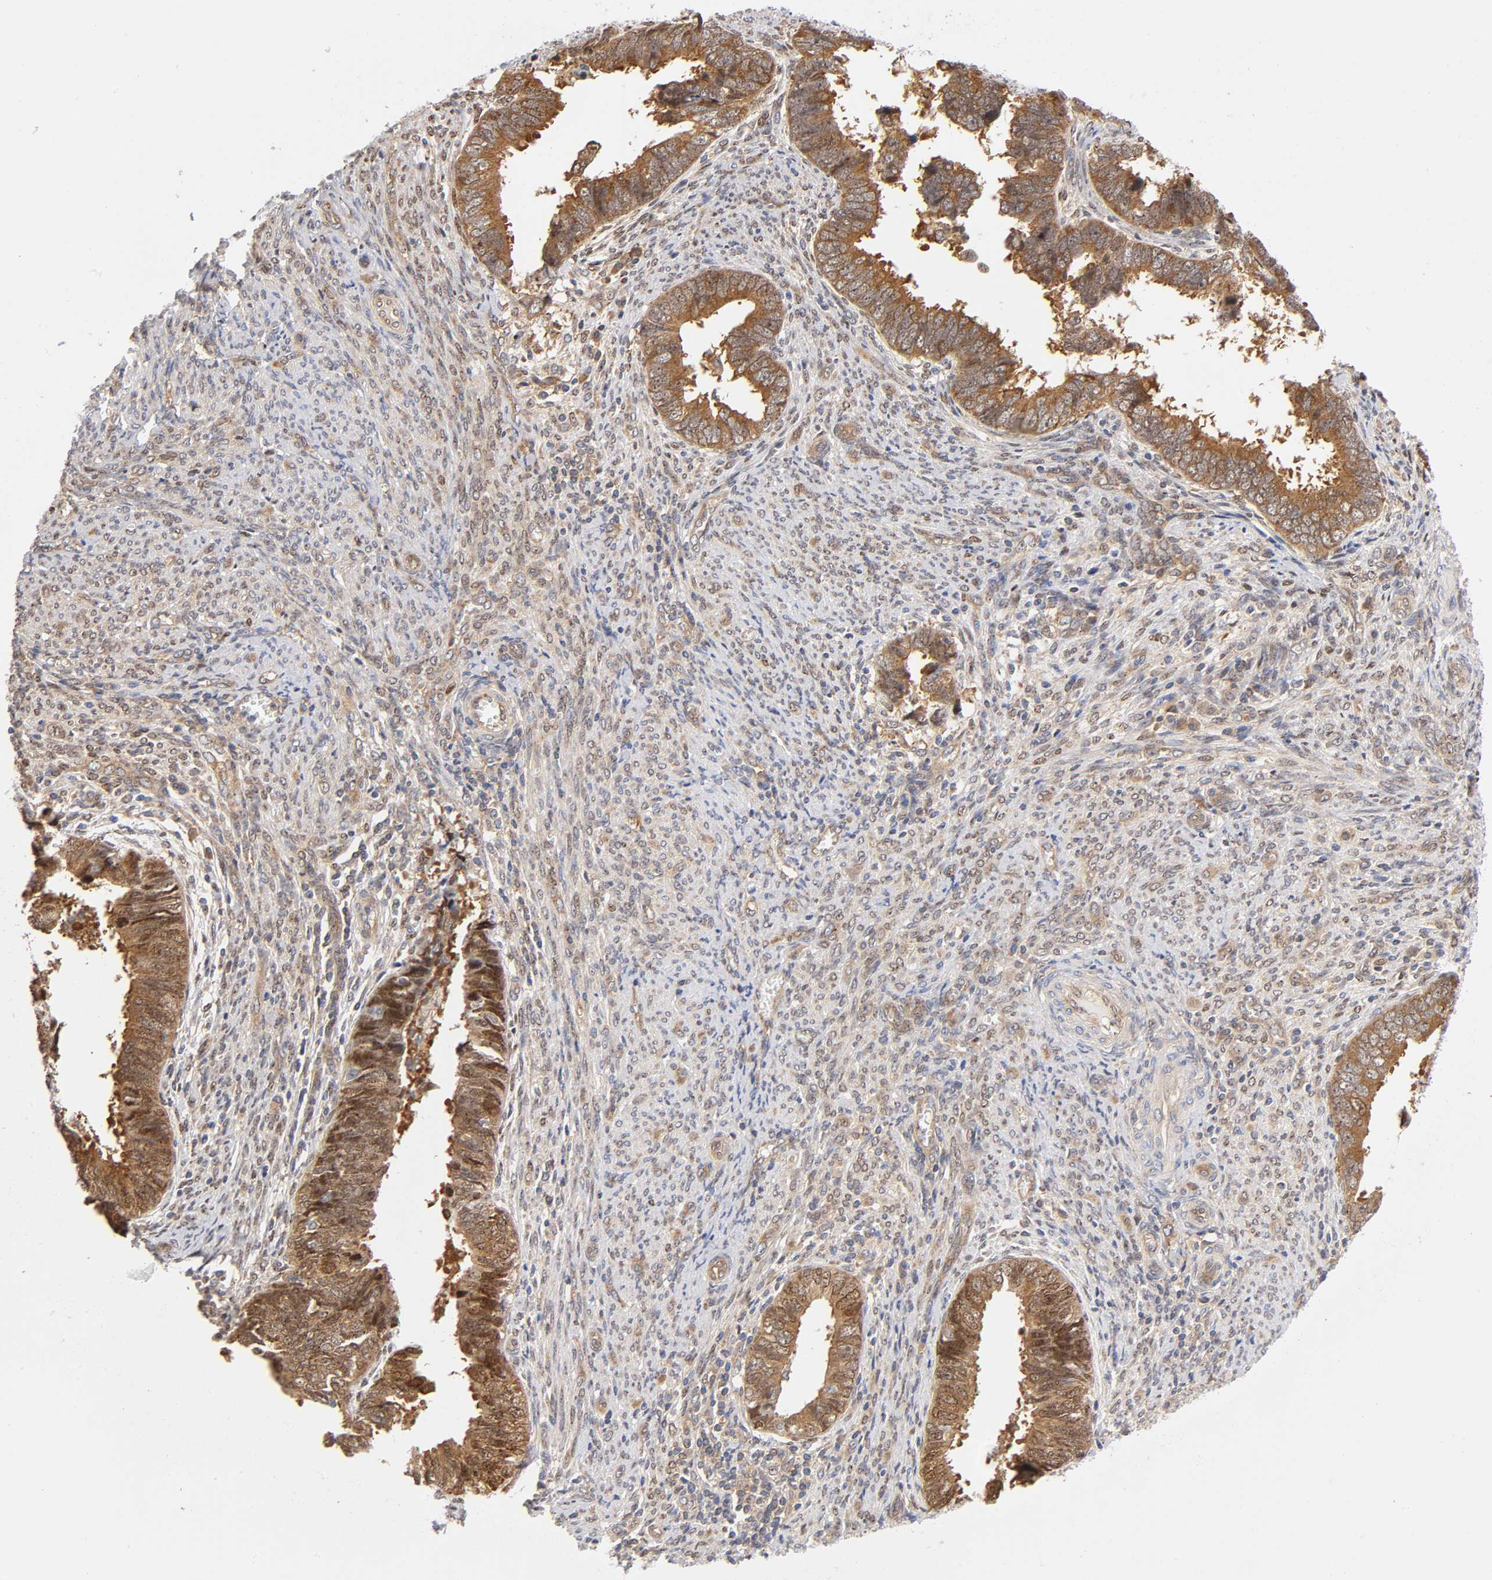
{"staining": {"intensity": "strong", "quantity": ">75%", "location": "cytoplasmic/membranous"}, "tissue": "endometrial cancer", "cell_type": "Tumor cells", "image_type": "cancer", "snomed": [{"axis": "morphology", "description": "Adenocarcinoma, NOS"}, {"axis": "topography", "description": "Endometrium"}], "caption": "A high-resolution photomicrograph shows immunohistochemistry (IHC) staining of endometrial adenocarcinoma, which displays strong cytoplasmic/membranous expression in approximately >75% of tumor cells.", "gene": "PAFAH1B1", "patient": {"sex": "female", "age": 75}}